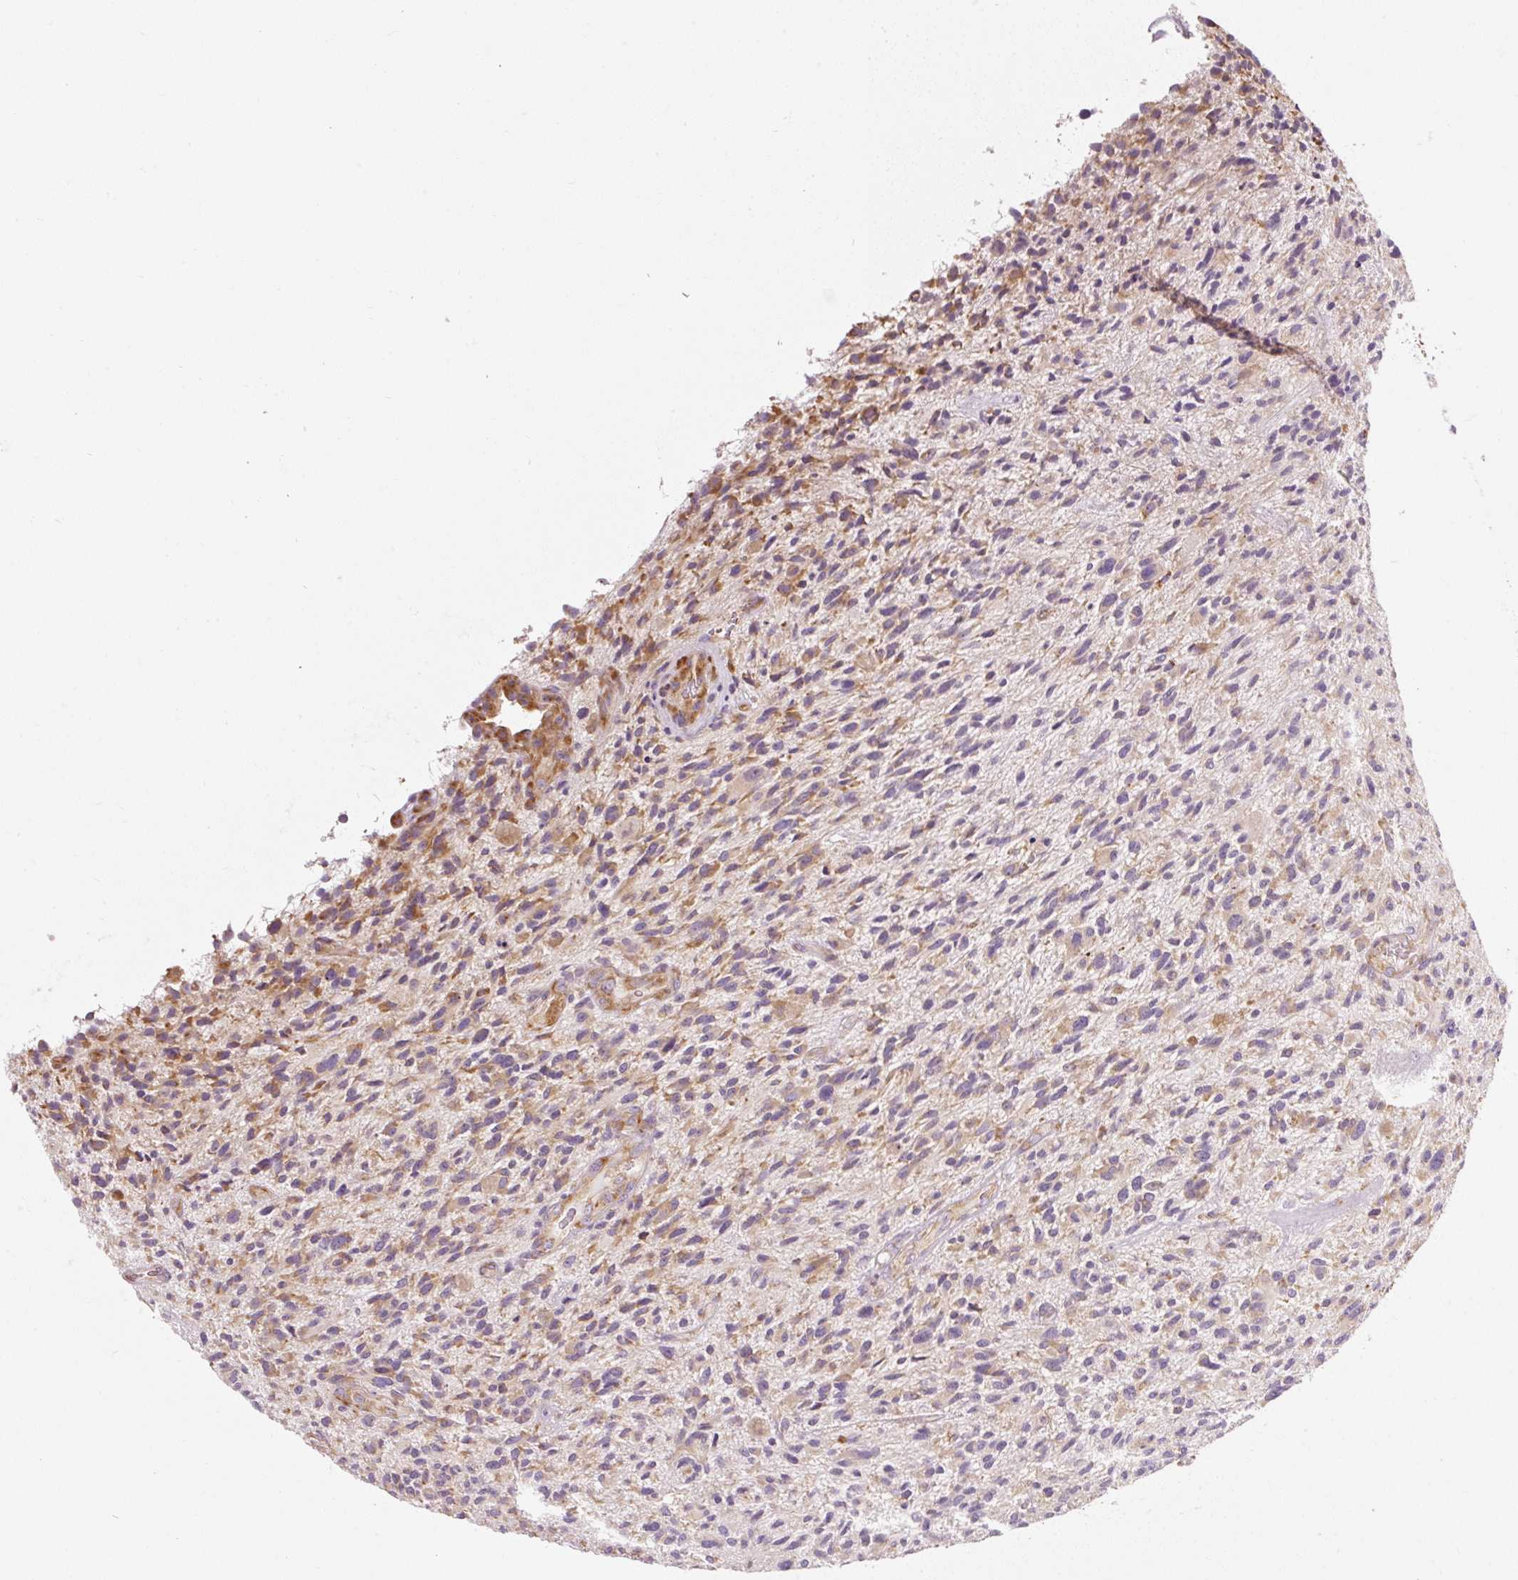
{"staining": {"intensity": "moderate", "quantity": "25%-75%", "location": "cytoplasmic/membranous"}, "tissue": "glioma", "cell_type": "Tumor cells", "image_type": "cancer", "snomed": [{"axis": "morphology", "description": "Glioma, malignant, High grade"}, {"axis": "topography", "description": "Brain"}], "caption": "Immunohistochemistry (IHC) histopathology image of human glioma stained for a protein (brown), which shows medium levels of moderate cytoplasmic/membranous expression in approximately 25%-75% of tumor cells.", "gene": "RPL10A", "patient": {"sex": "male", "age": 47}}